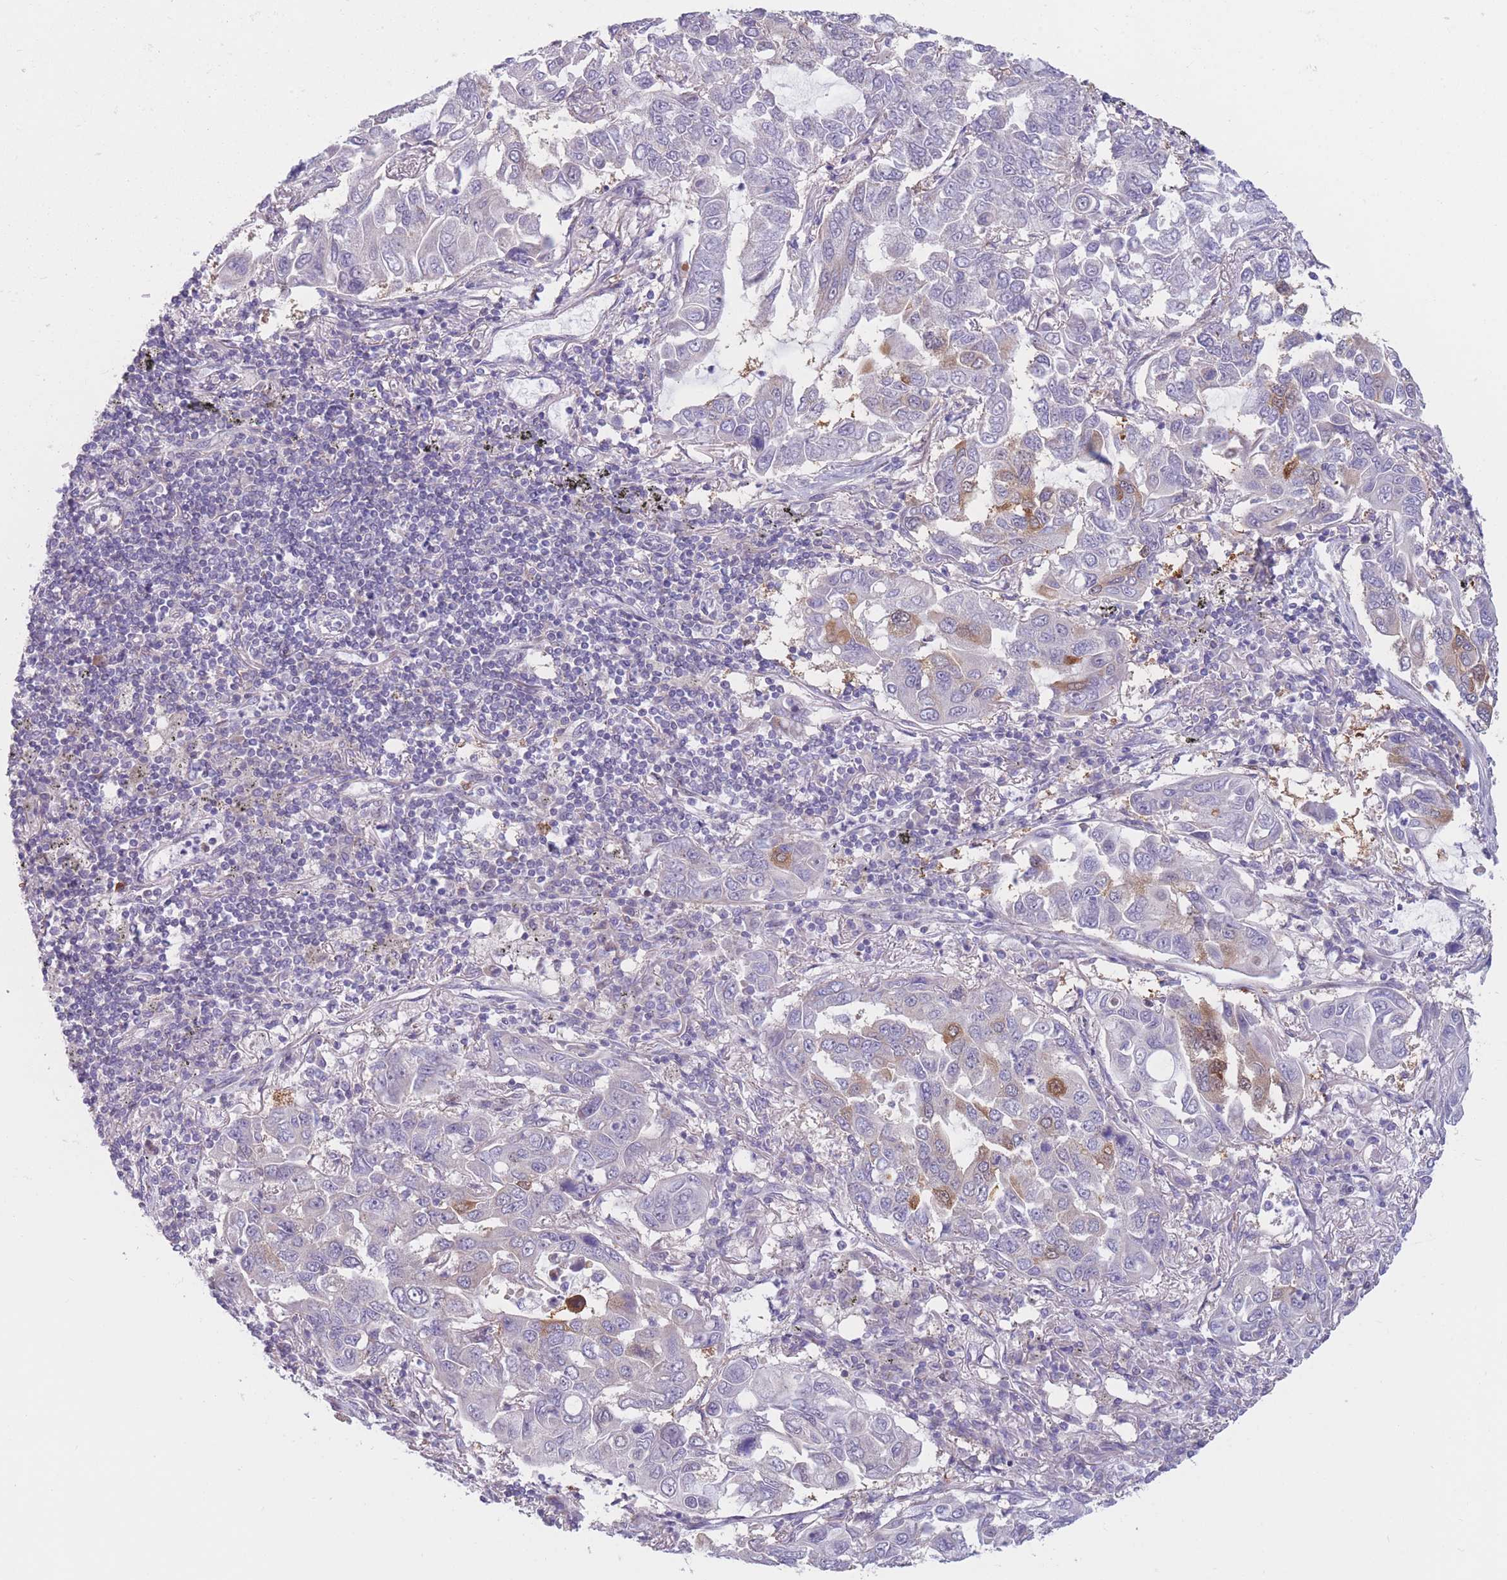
{"staining": {"intensity": "negative", "quantity": "none", "location": "none"}, "tissue": "lung cancer", "cell_type": "Tumor cells", "image_type": "cancer", "snomed": [{"axis": "morphology", "description": "Adenocarcinoma, NOS"}, {"axis": "topography", "description": "Lung"}], "caption": "Tumor cells show no significant staining in lung cancer.", "gene": "PDE4A", "patient": {"sex": "male", "age": 64}}